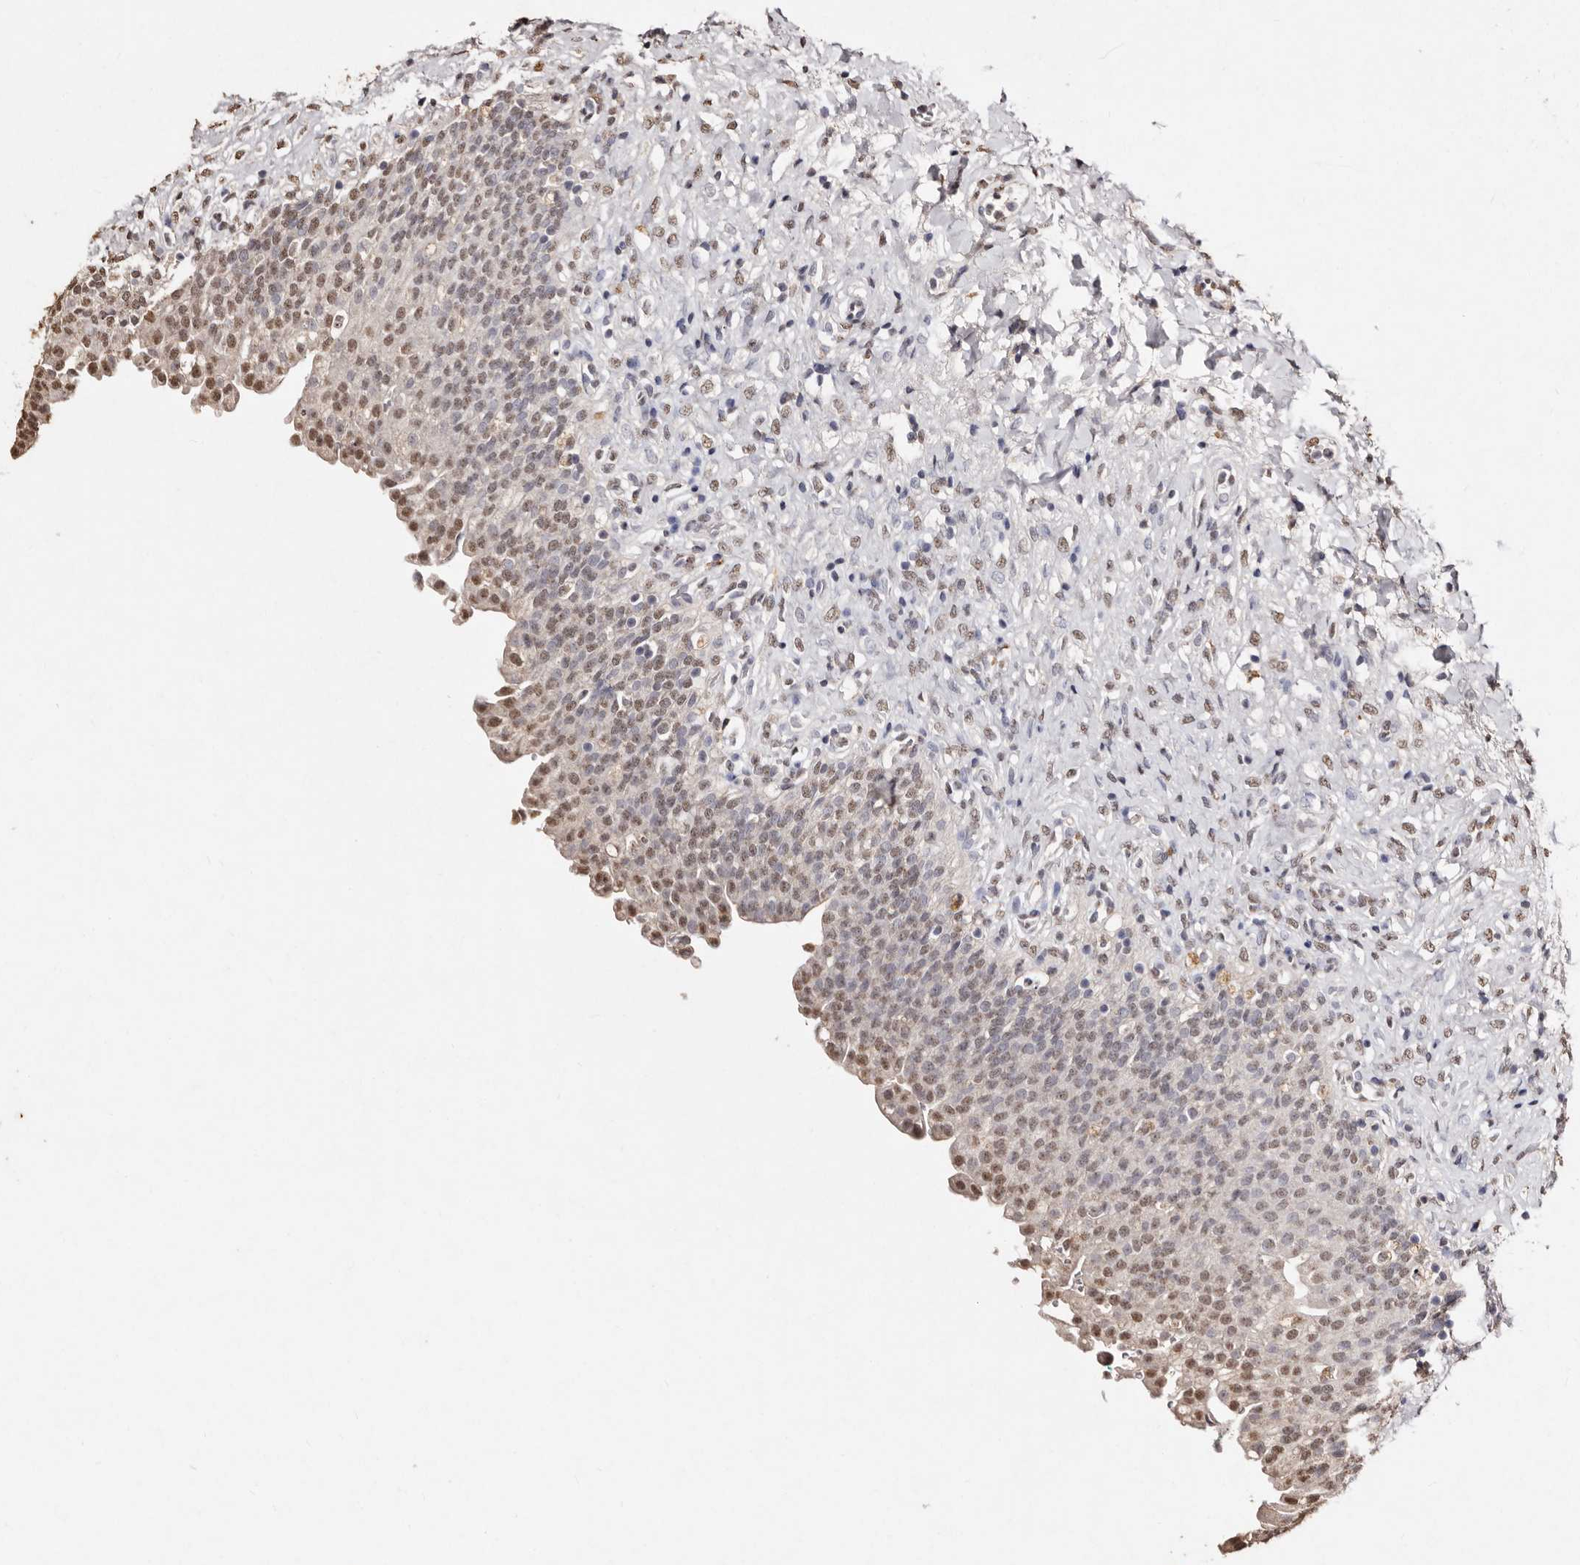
{"staining": {"intensity": "moderate", "quantity": "25%-75%", "location": "nuclear"}, "tissue": "urinary bladder", "cell_type": "Urothelial cells", "image_type": "normal", "snomed": [{"axis": "morphology", "description": "Urothelial carcinoma, High grade"}, {"axis": "topography", "description": "Urinary bladder"}], "caption": "Immunohistochemistry micrograph of benign urinary bladder stained for a protein (brown), which demonstrates medium levels of moderate nuclear staining in about 25%-75% of urothelial cells.", "gene": "ERBB4", "patient": {"sex": "male", "age": 46}}